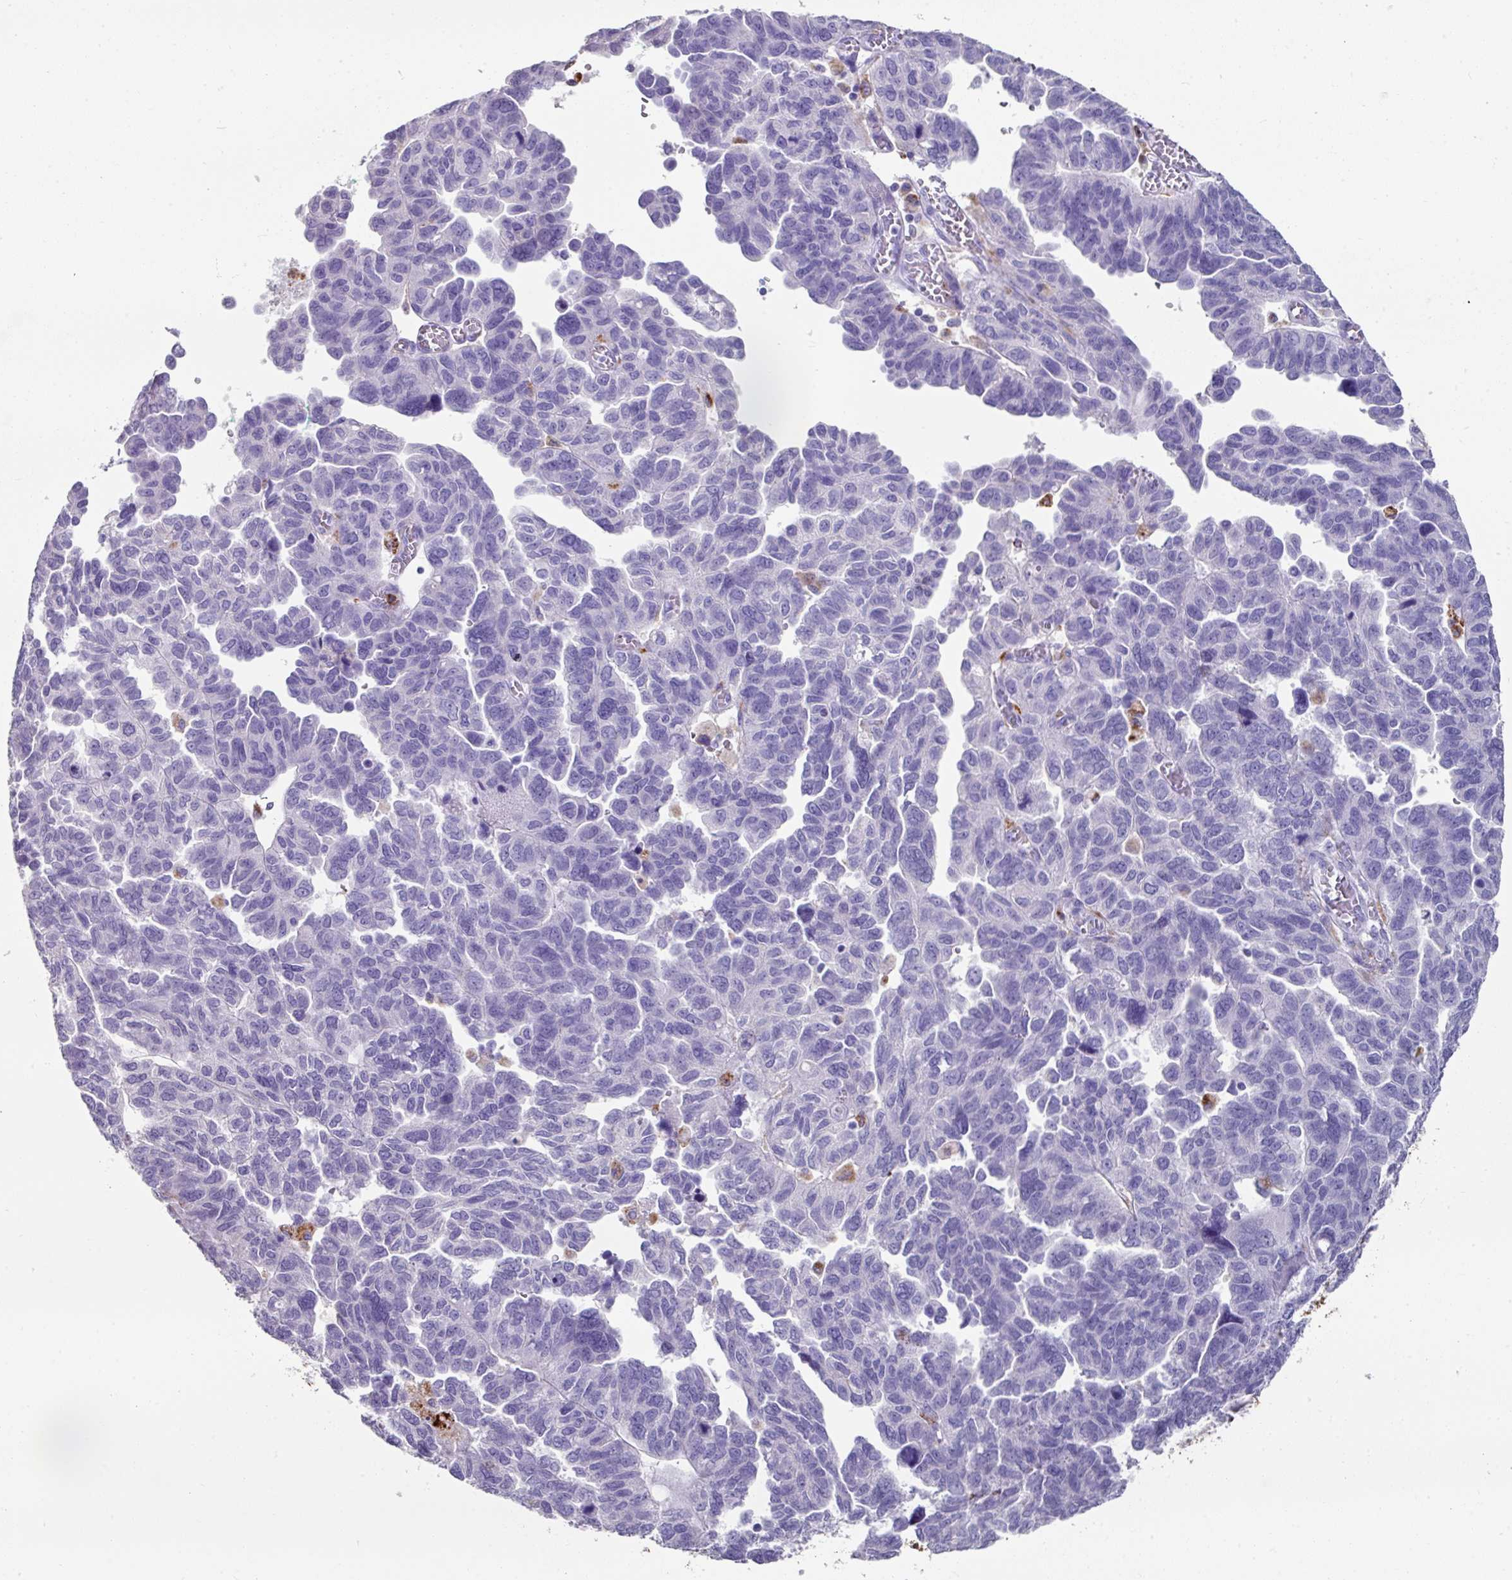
{"staining": {"intensity": "negative", "quantity": "none", "location": "none"}, "tissue": "ovarian cancer", "cell_type": "Tumor cells", "image_type": "cancer", "snomed": [{"axis": "morphology", "description": "Cystadenocarcinoma, serous, NOS"}, {"axis": "topography", "description": "Ovary"}], "caption": "A high-resolution histopathology image shows immunohistochemistry (IHC) staining of ovarian cancer, which demonstrates no significant staining in tumor cells.", "gene": "CPVL", "patient": {"sex": "female", "age": 64}}